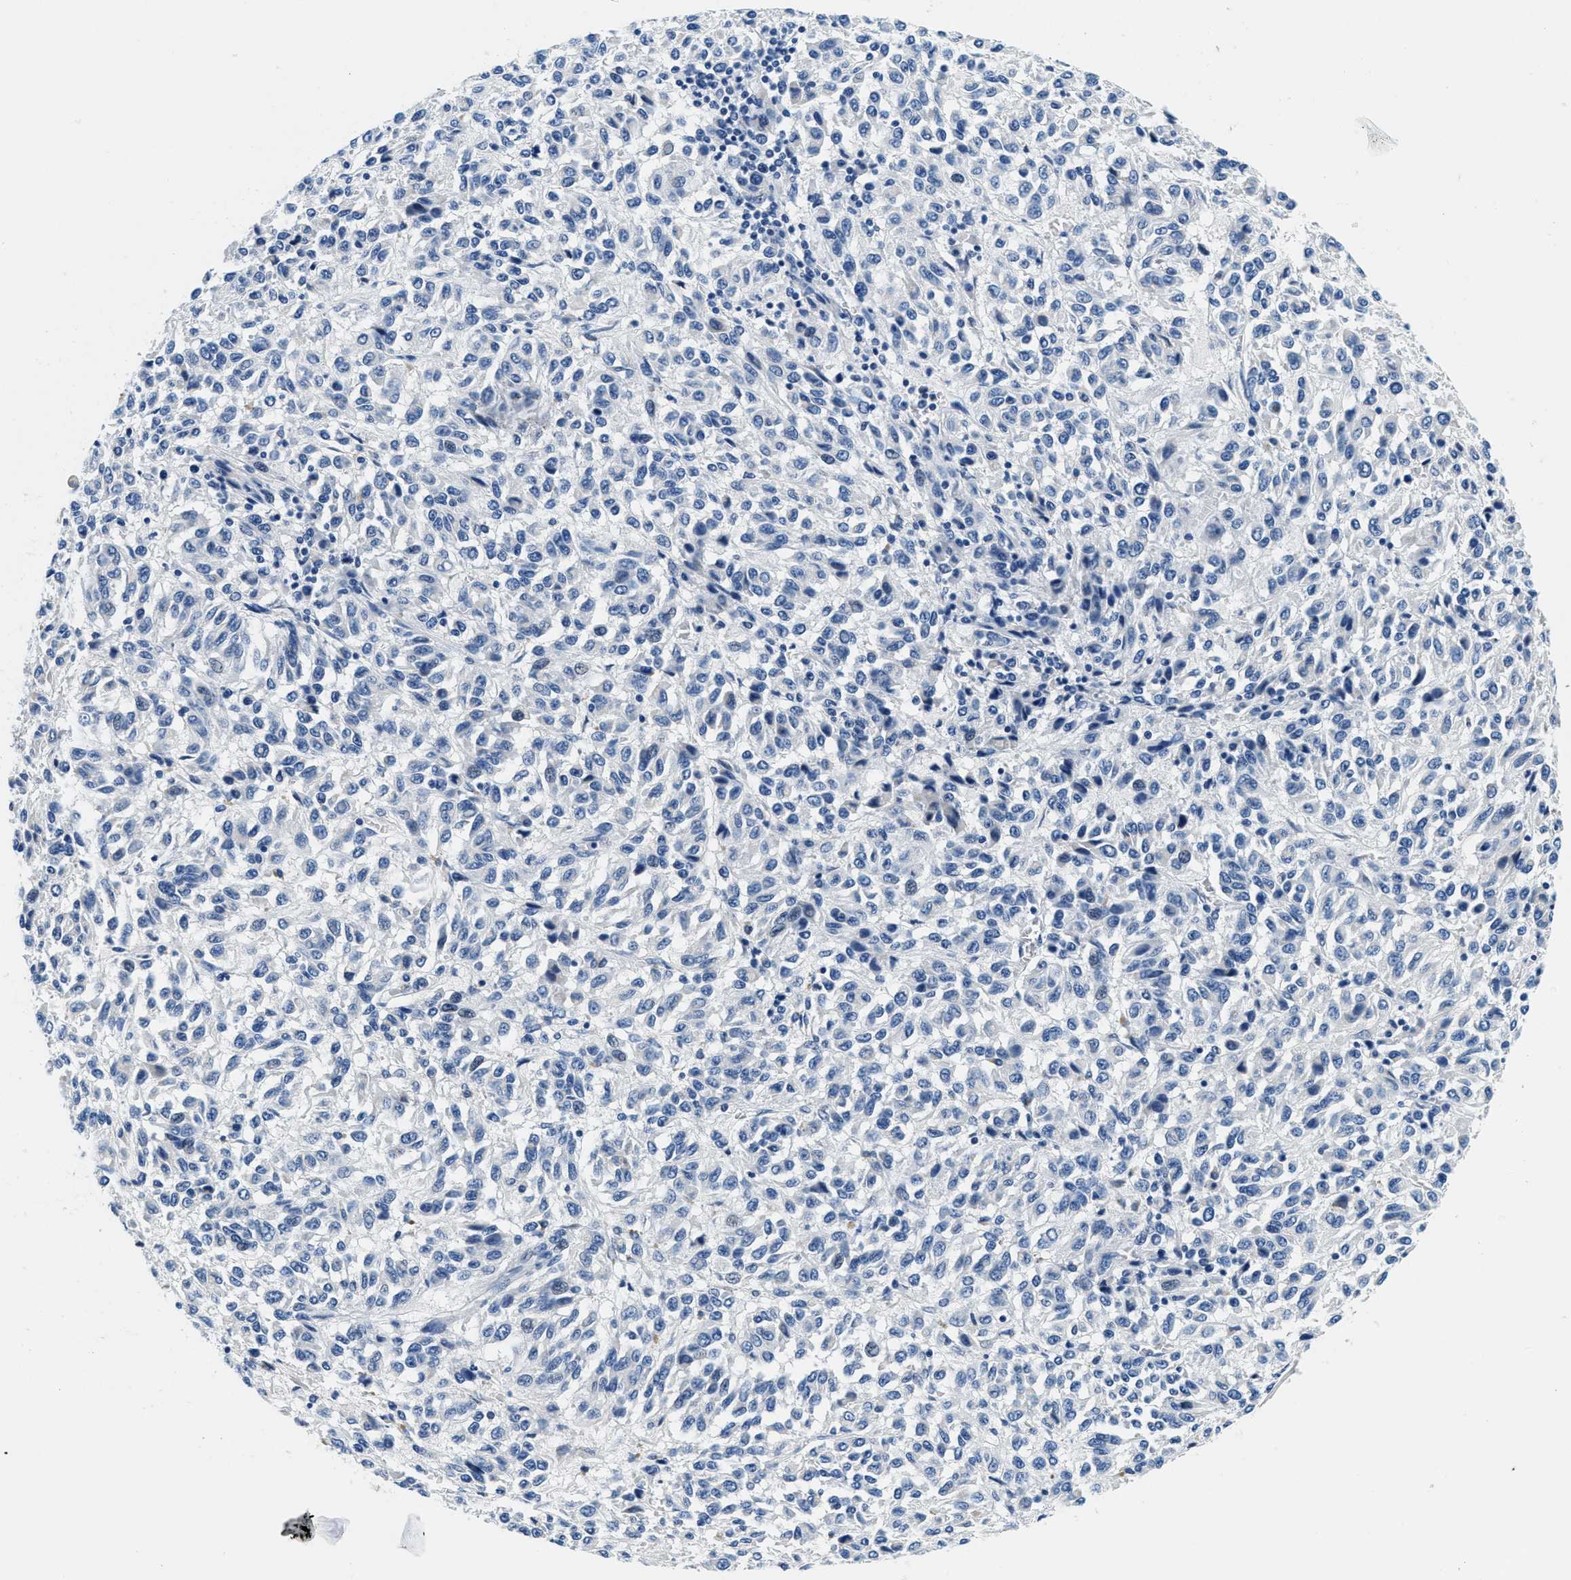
{"staining": {"intensity": "negative", "quantity": "none", "location": "none"}, "tissue": "melanoma", "cell_type": "Tumor cells", "image_type": "cancer", "snomed": [{"axis": "morphology", "description": "Malignant melanoma, Metastatic site"}, {"axis": "topography", "description": "Lung"}], "caption": "A micrograph of malignant melanoma (metastatic site) stained for a protein reveals no brown staining in tumor cells. Nuclei are stained in blue.", "gene": "GSTM3", "patient": {"sex": "male", "age": 64}}